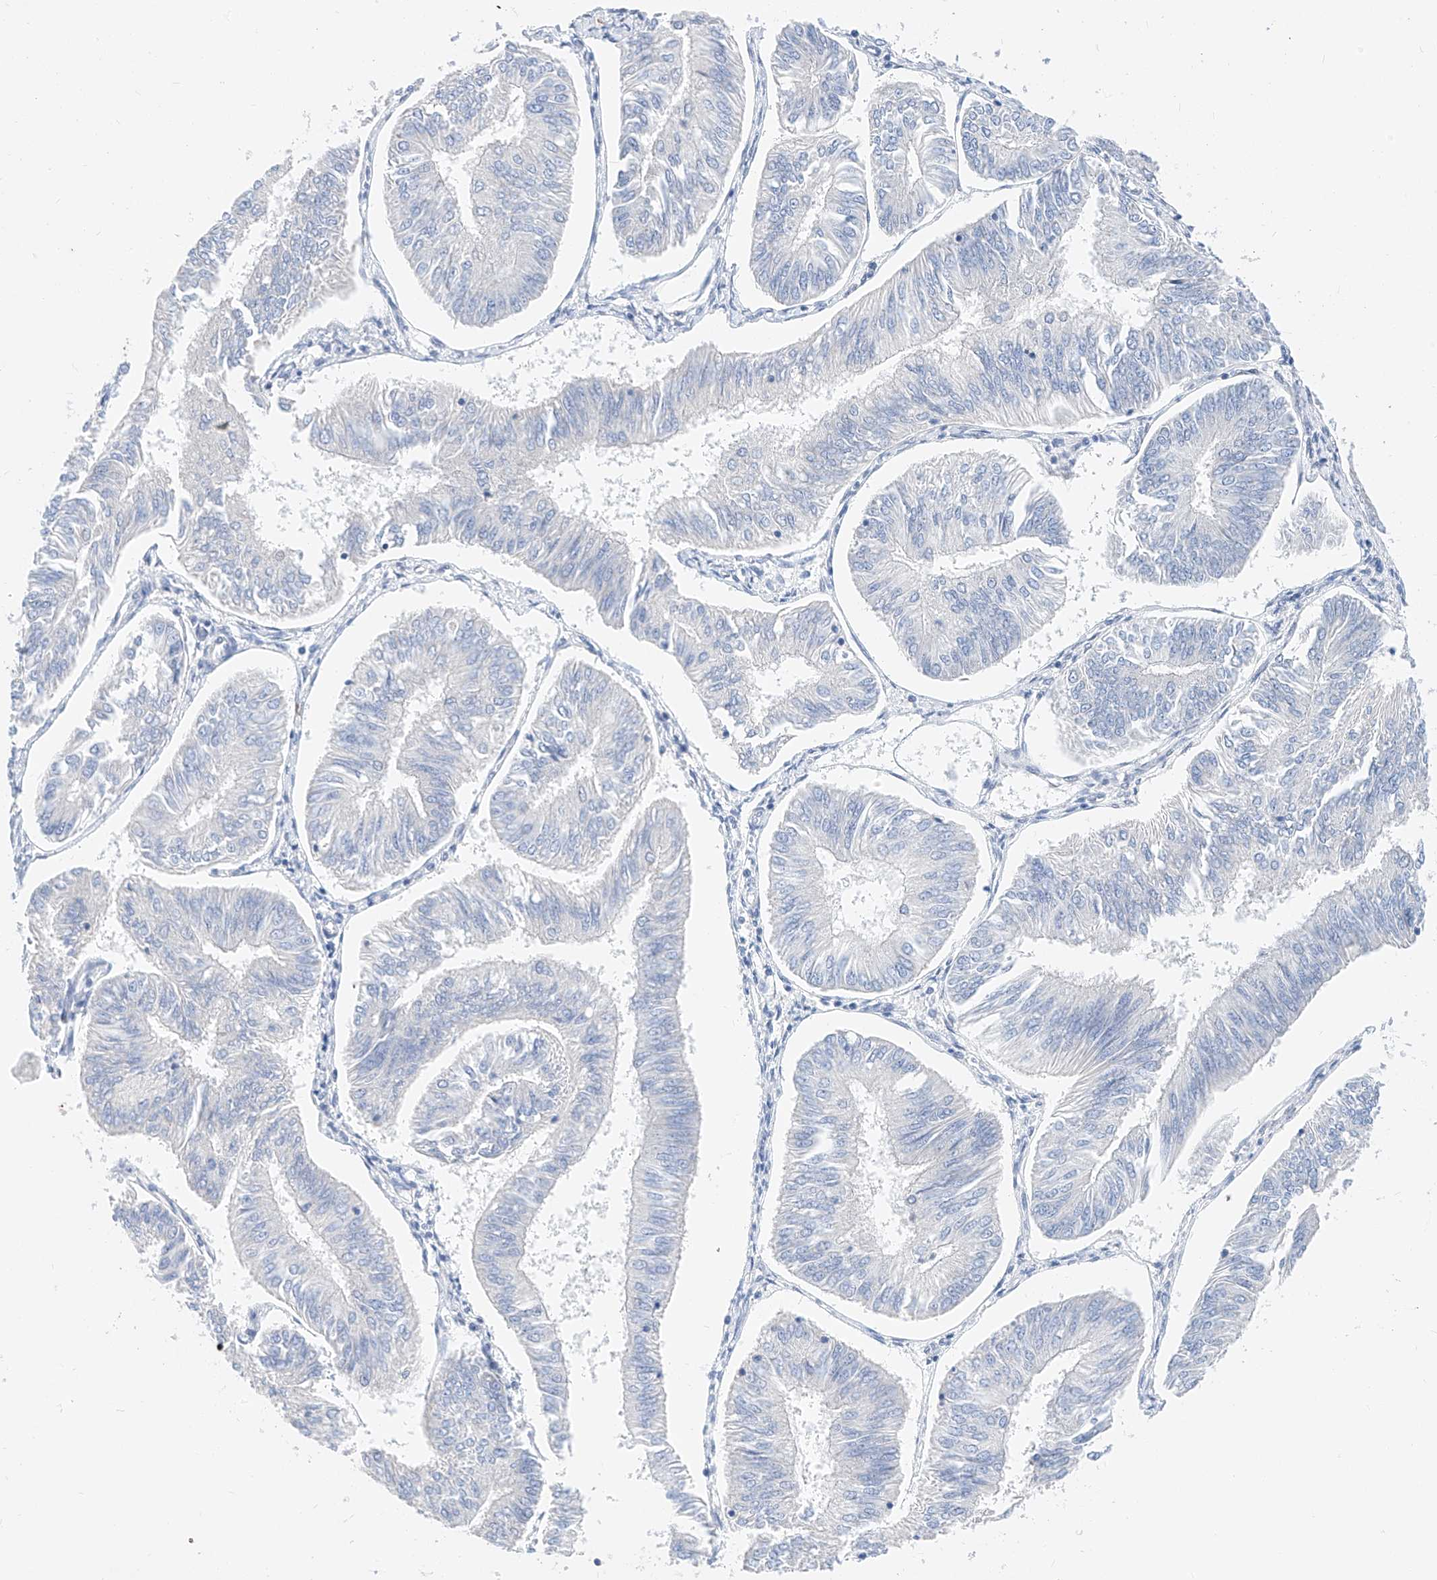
{"staining": {"intensity": "negative", "quantity": "none", "location": "none"}, "tissue": "endometrial cancer", "cell_type": "Tumor cells", "image_type": "cancer", "snomed": [{"axis": "morphology", "description": "Adenocarcinoma, NOS"}, {"axis": "topography", "description": "Endometrium"}], "caption": "A high-resolution image shows immunohistochemistry staining of endometrial cancer (adenocarcinoma), which demonstrates no significant positivity in tumor cells.", "gene": "KCNJ1", "patient": {"sex": "female", "age": 58}}